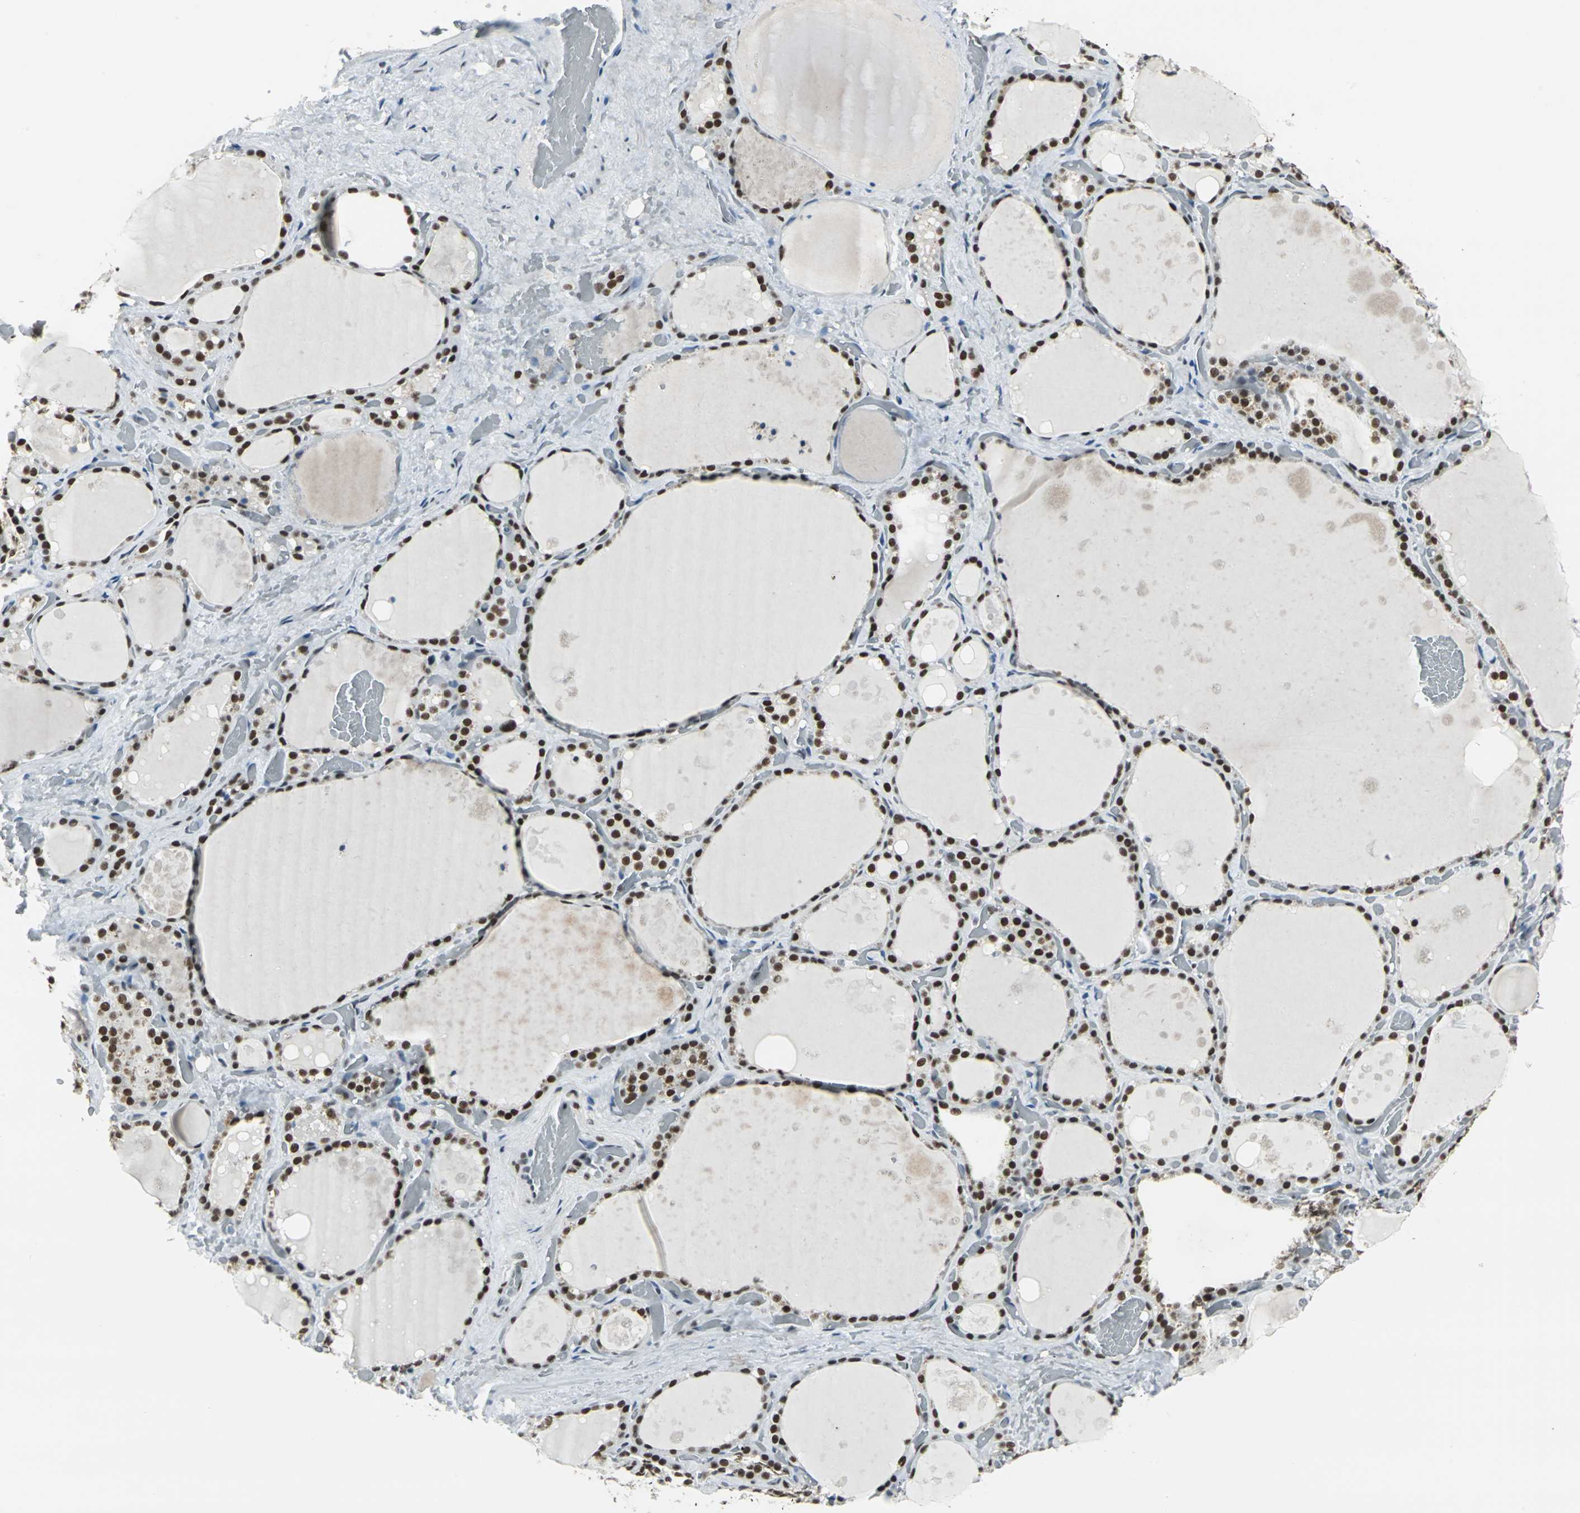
{"staining": {"intensity": "strong", "quantity": ">75%", "location": "nuclear"}, "tissue": "thyroid gland", "cell_type": "Glandular cells", "image_type": "normal", "snomed": [{"axis": "morphology", "description": "Normal tissue, NOS"}, {"axis": "topography", "description": "Thyroid gland"}], "caption": "Immunohistochemistry (IHC) of unremarkable human thyroid gland exhibits high levels of strong nuclear expression in about >75% of glandular cells. (IHC, brightfield microscopy, high magnification).", "gene": "ADNP", "patient": {"sex": "male", "age": 61}}